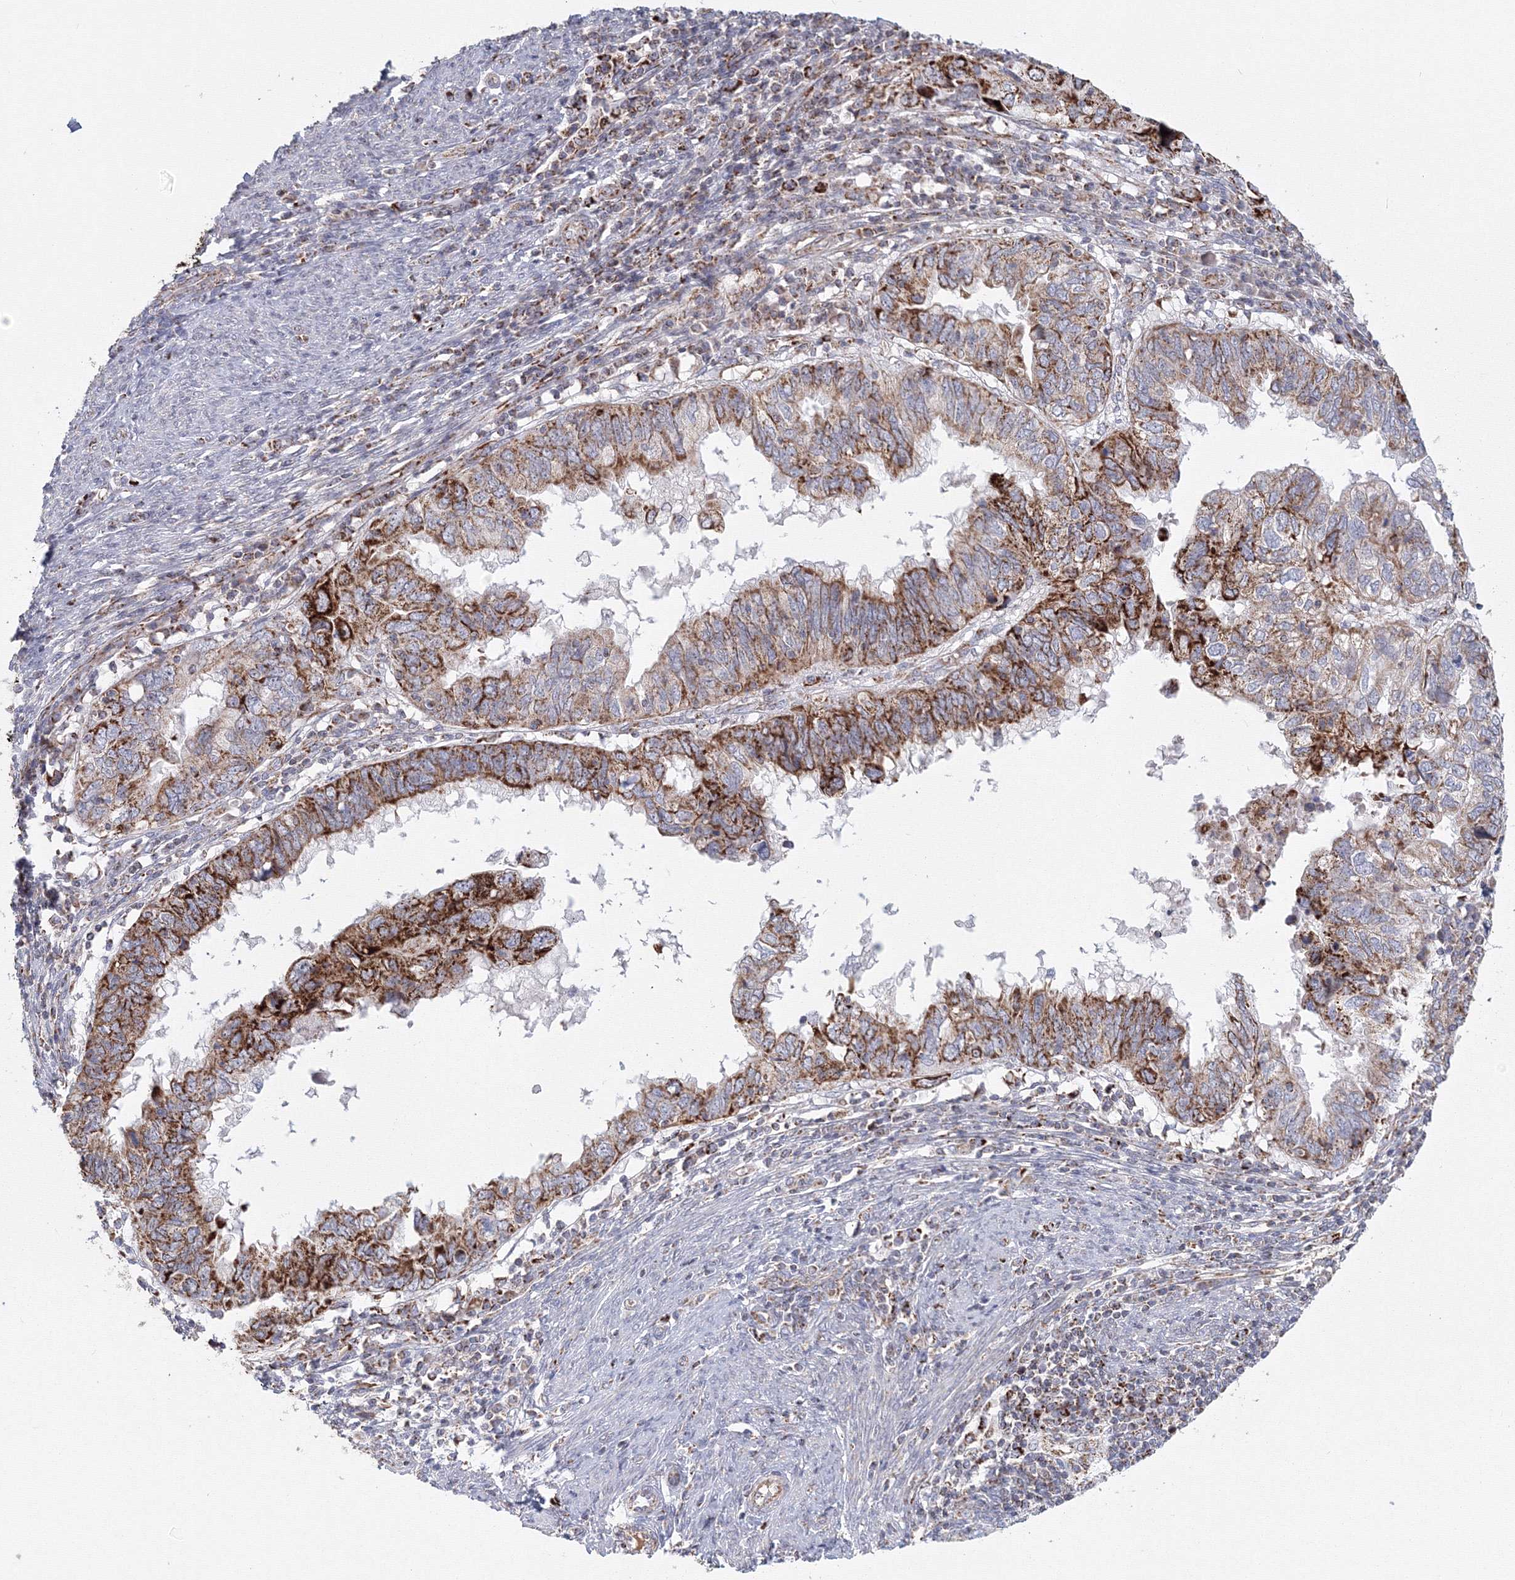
{"staining": {"intensity": "strong", "quantity": "25%-75%", "location": "cytoplasmic/membranous"}, "tissue": "endometrial cancer", "cell_type": "Tumor cells", "image_type": "cancer", "snomed": [{"axis": "morphology", "description": "Adenocarcinoma, NOS"}, {"axis": "topography", "description": "Uterus"}], "caption": "Protein positivity by immunohistochemistry exhibits strong cytoplasmic/membranous positivity in approximately 25%-75% of tumor cells in adenocarcinoma (endometrial). (DAB IHC with brightfield microscopy, high magnification).", "gene": "GRPEL1", "patient": {"sex": "female", "age": 77}}